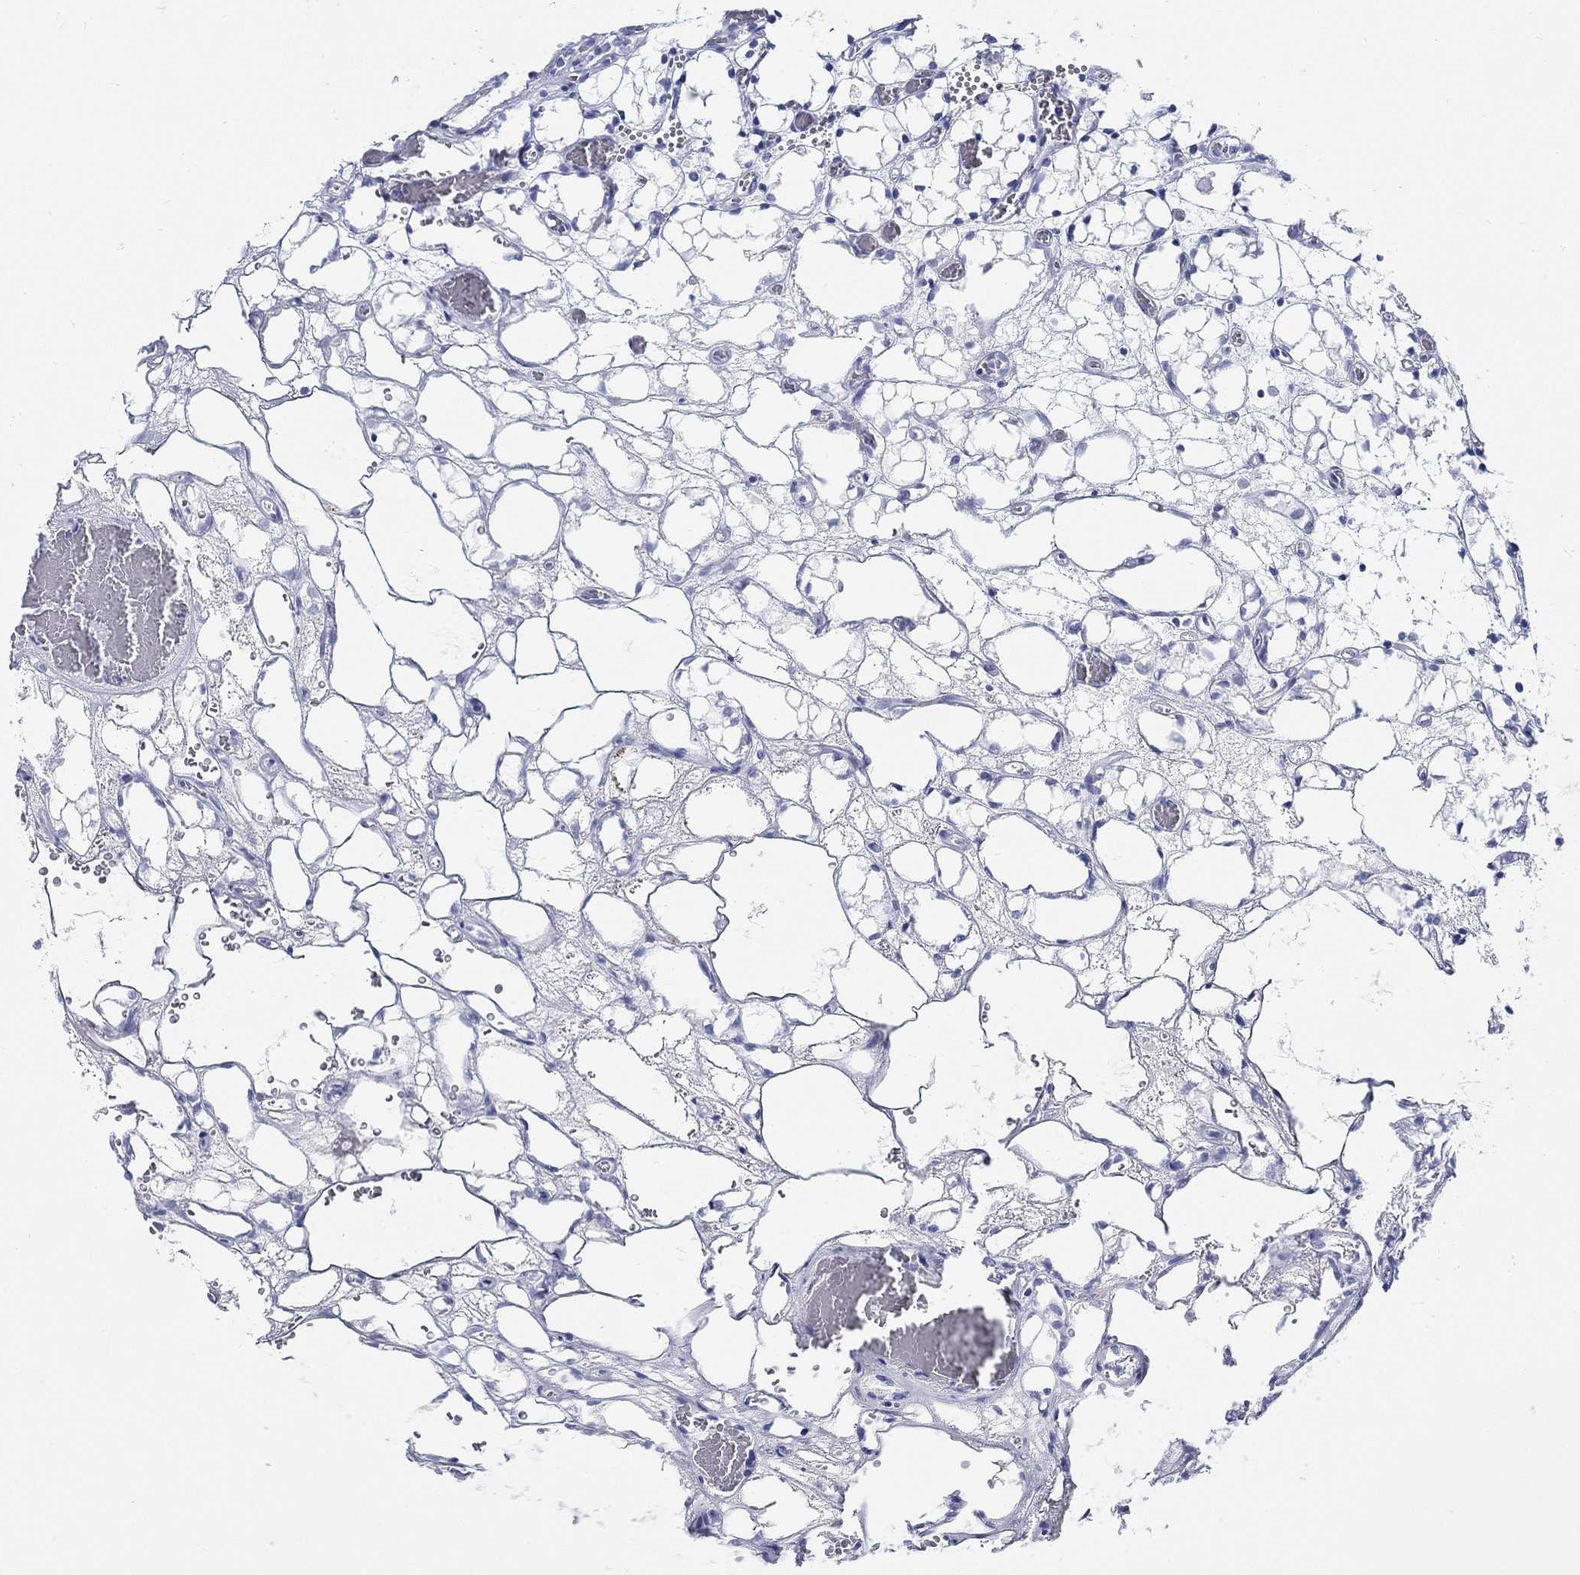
{"staining": {"intensity": "negative", "quantity": "none", "location": "none"}, "tissue": "renal cancer", "cell_type": "Tumor cells", "image_type": "cancer", "snomed": [{"axis": "morphology", "description": "Adenocarcinoma, NOS"}, {"axis": "topography", "description": "Kidney"}], "caption": "A histopathology image of adenocarcinoma (renal) stained for a protein displays no brown staining in tumor cells.", "gene": "RD3L", "patient": {"sex": "female", "age": 69}}